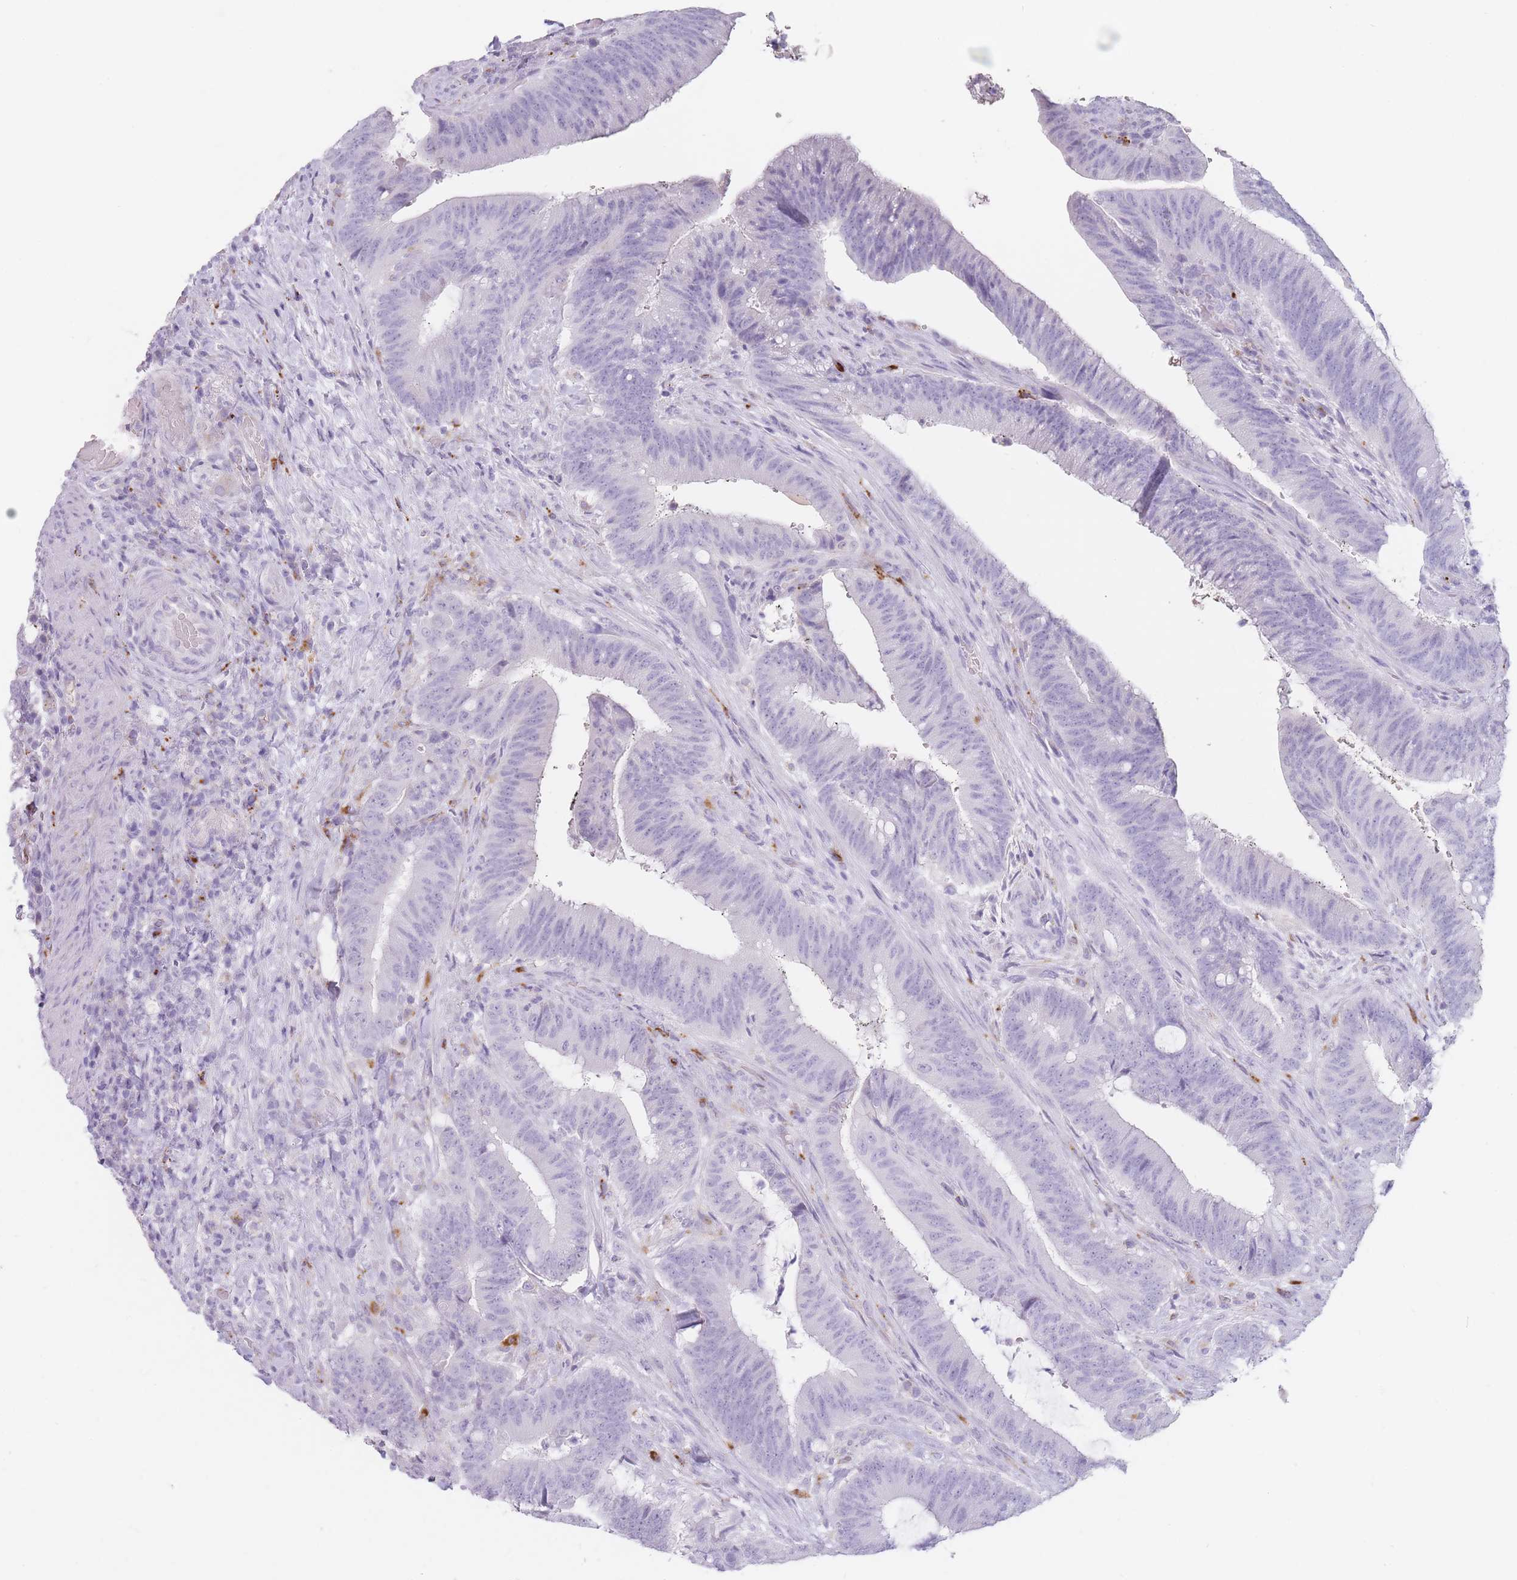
{"staining": {"intensity": "negative", "quantity": "none", "location": "none"}, "tissue": "colorectal cancer", "cell_type": "Tumor cells", "image_type": "cancer", "snomed": [{"axis": "morphology", "description": "Adenocarcinoma, NOS"}, {"axis": "topography", "description": "Colon"}], "caption": "Tumor cells are negative for brown protein staining in adenocarcinoma (colorectal).", "gene": "RHO", "patient": {"sex": "female", "age": 43}}